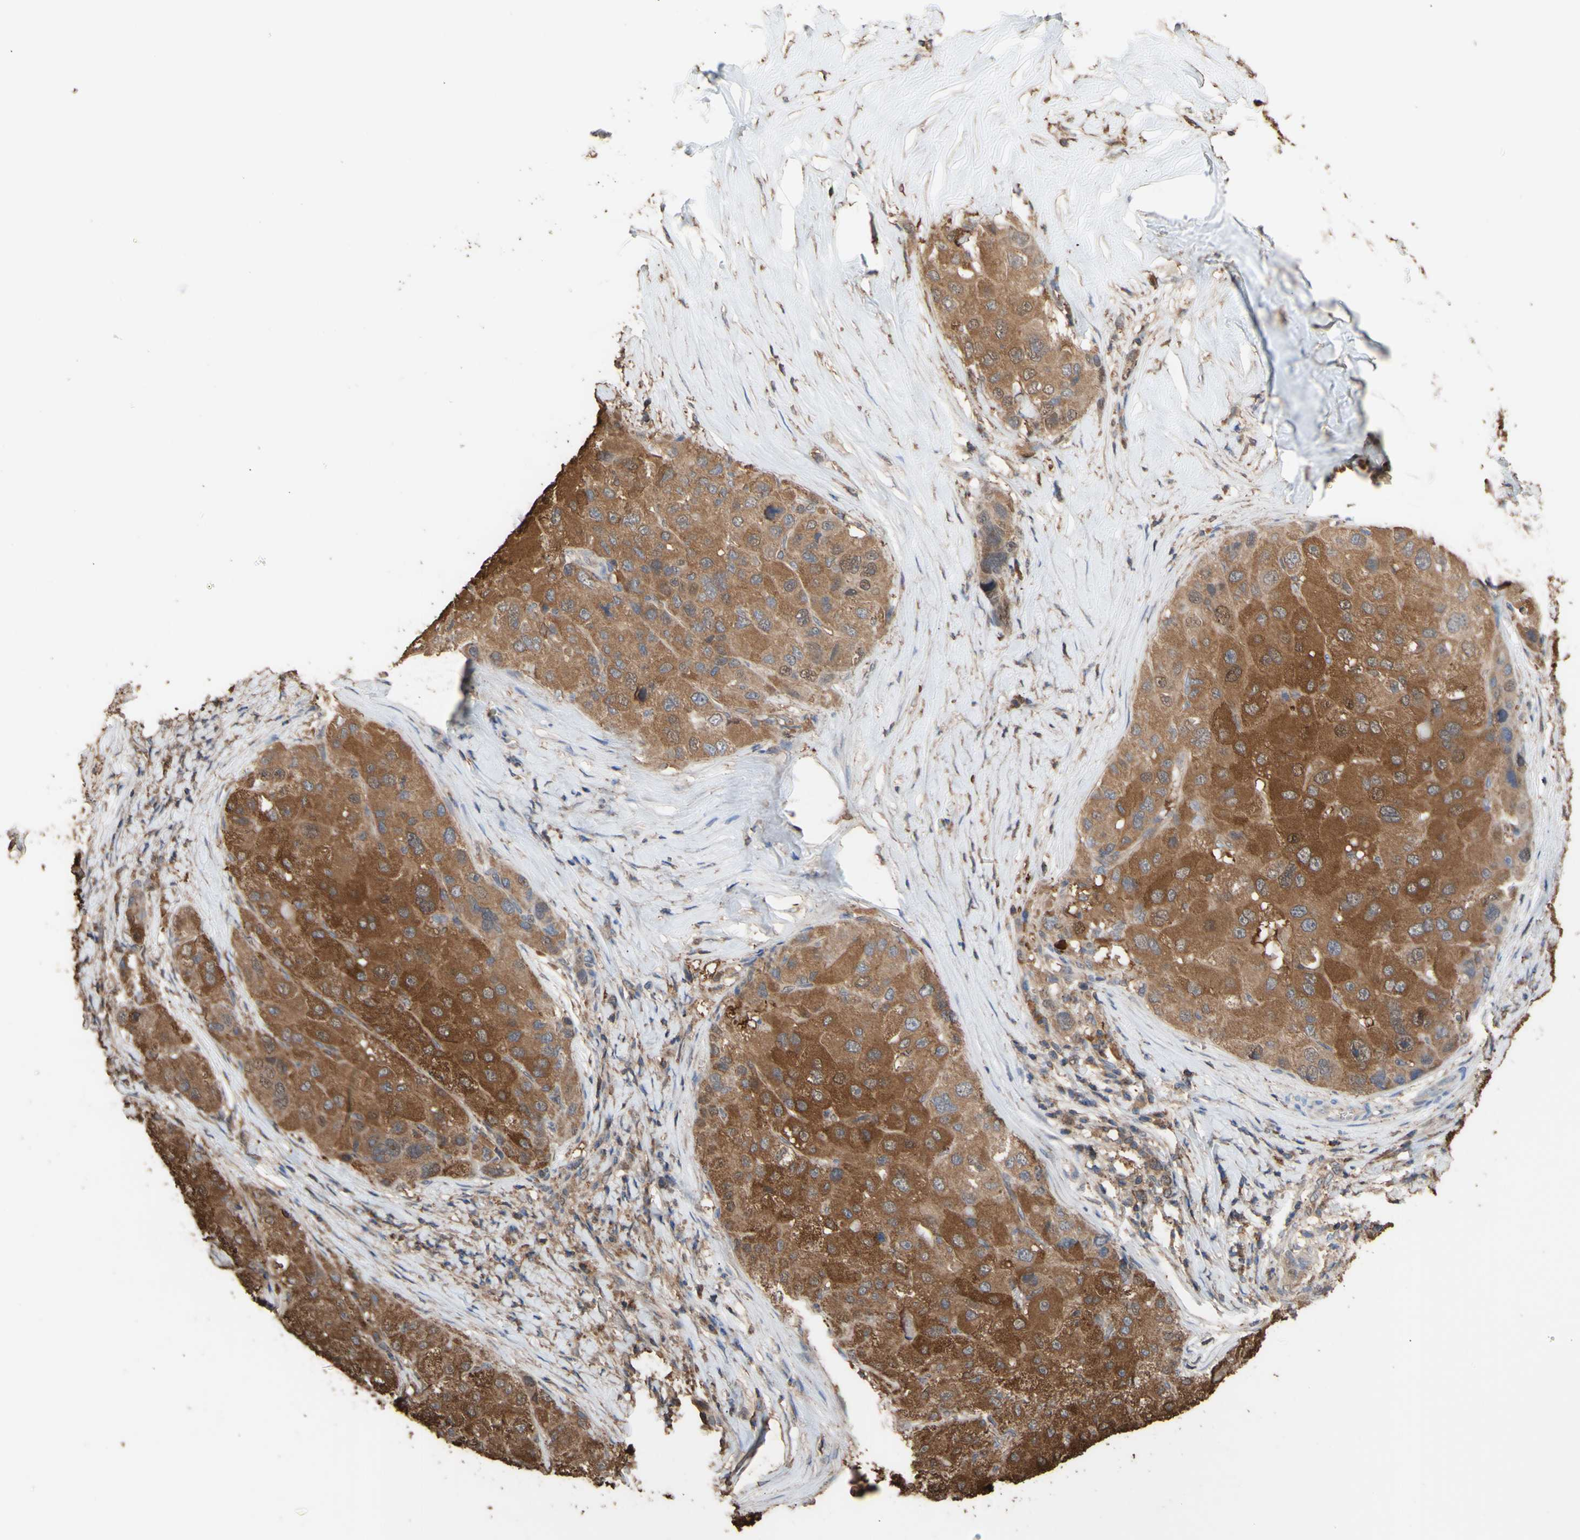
{"staining": {"intensity": "strong", "quantity": ">75%", "location": "cytoplasmic/membranous"}, "tissue": "liver cancer", "cell_type": "Tumor cells", "image_type": "cancer", "snomed": [{"axis": "morphology", "description": "Carcinoma, Hepatocellular, NOS"}, {"axis": "topography", "description": "Liver"}], "caption": "A micrograph showing strong cytoplasmic/membranous expression in approximately >75% of tumor cells in hepatocellular carcinoma (liver), as visualized by brown immunohistochemical staining.", "gene": "ALDH9A1", "patient": {"sex": "male", "age": 80}}